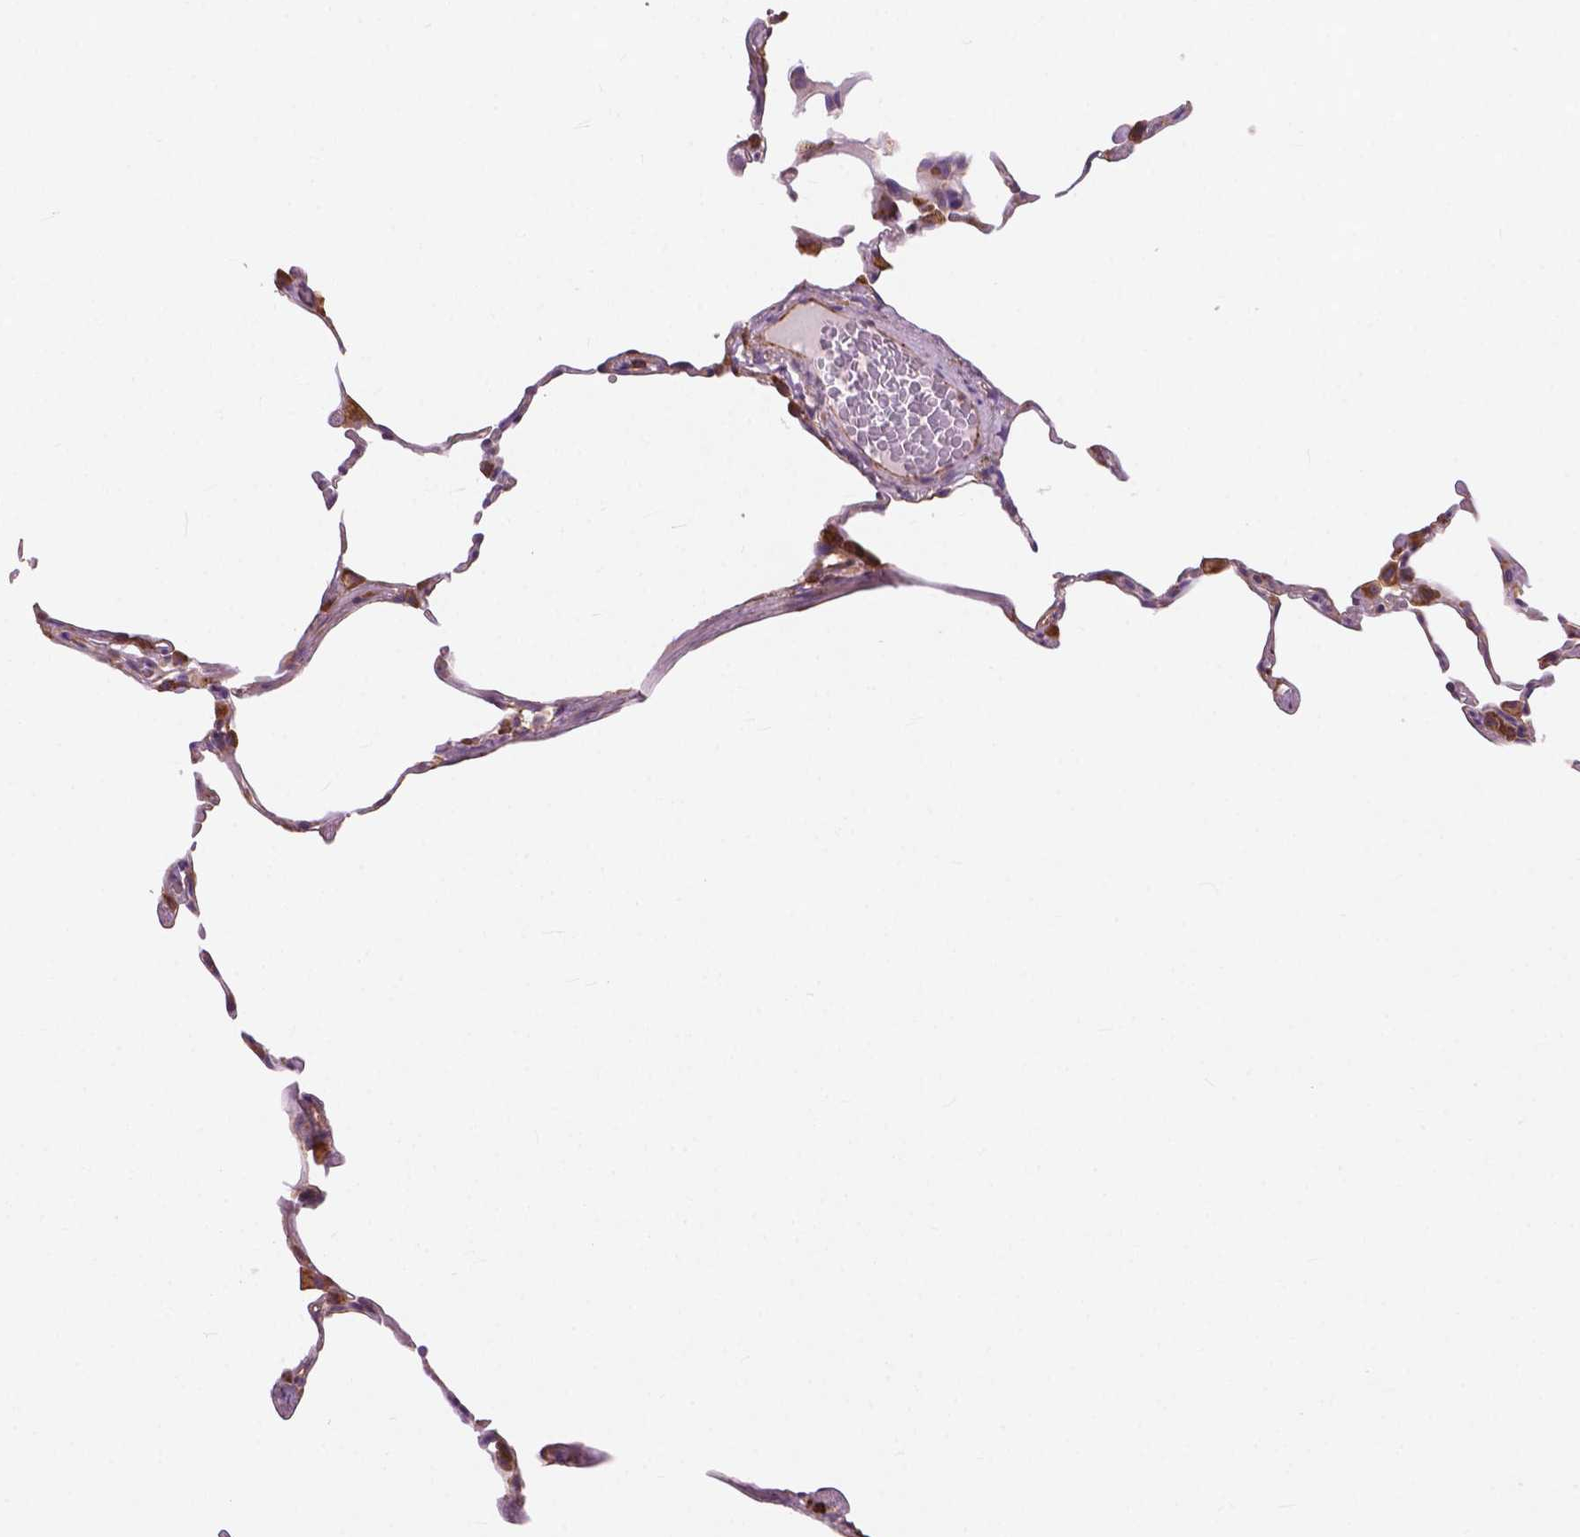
{"staining": {"intensity": "moderate", "quantity": "<25%", "location": "cytoplasmic/membranous"}, "tissue": "lung", "cell_type": "Alveolar cells", "image_type": "normal", "snomed": [{"axis": "morphology", "description": "Normal tissue, NOS"}, {"axis": "topography", "description": "Lung"}], "caption": "Moderate cytoplasmic/membranous positivity is appreciated in about <25% of alveolar cells in unremarkable lung.", "gene": "RPL37A", "patient": {"sex": "female", "age": 57}}